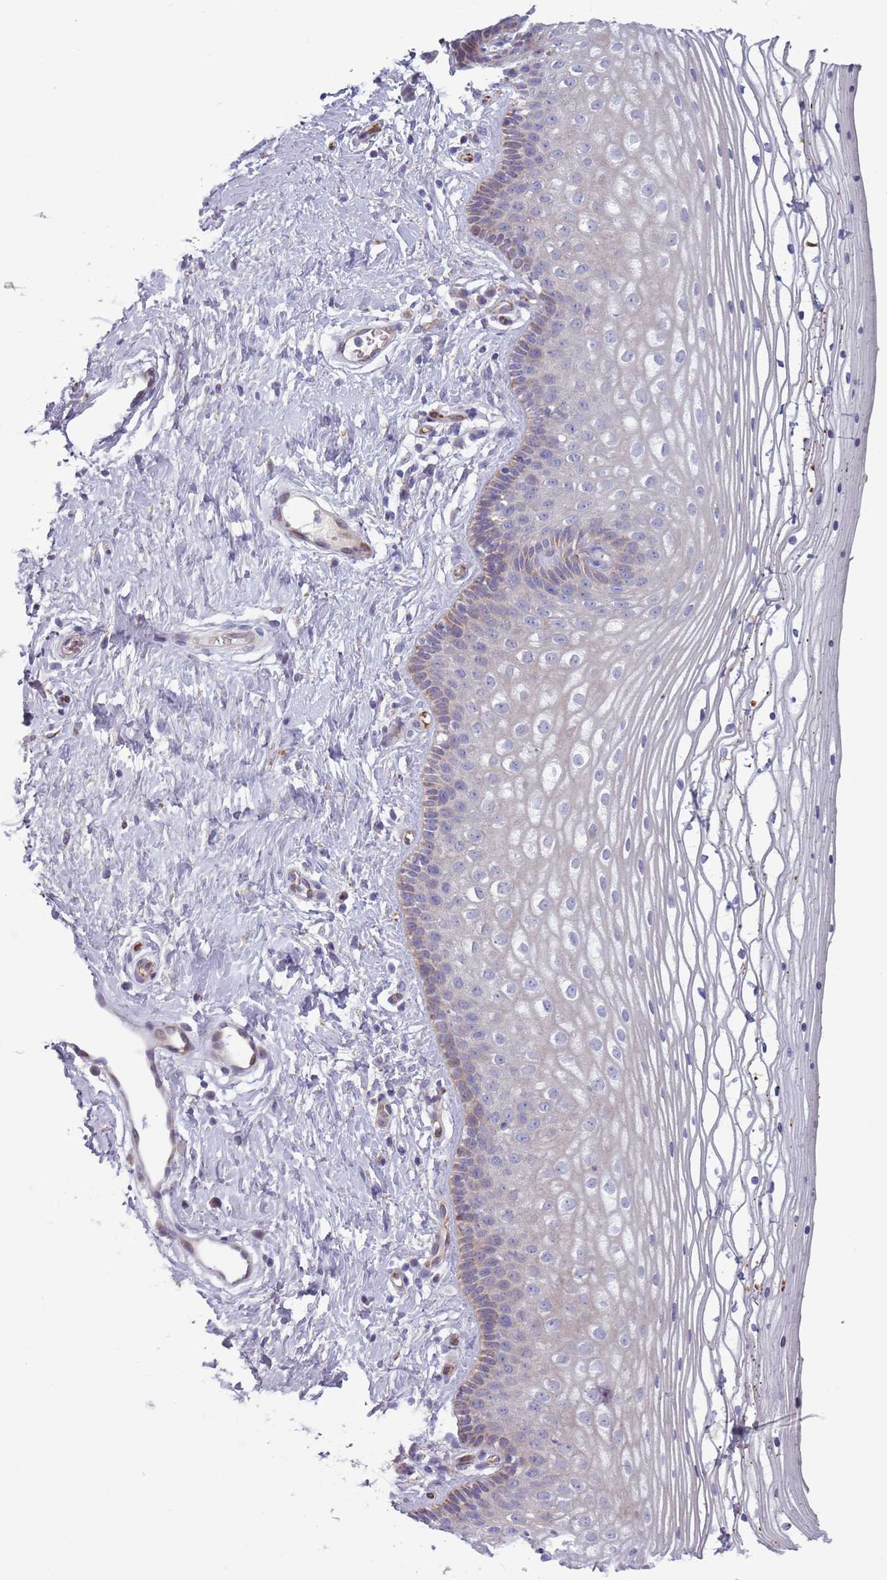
{"staining": {"intensity": "weak", "quantity": "<25%", "location": "cytoplasmic/membranous"}, "tissue": "vagina", "cell_type": "Squamous epithelial cells", "image_type": "normal", "snomed": [{"axis": "morphology", "description": "Normal tissue, NOS"}, {"axis": "topography", "description": "Vagina"}], "caption": "A high-resolution photomicrograph shows IHC staining of normal vagina, which reveals no significant staining in squamous epithelial cells. (DAB (3,3'-diaminobenzidine) immunohistochemistry (IHC) visualized using brightfield microscopy, high magnification).", "gene": "TYW1B", "patient": {"sex": "female", "age": 46}}